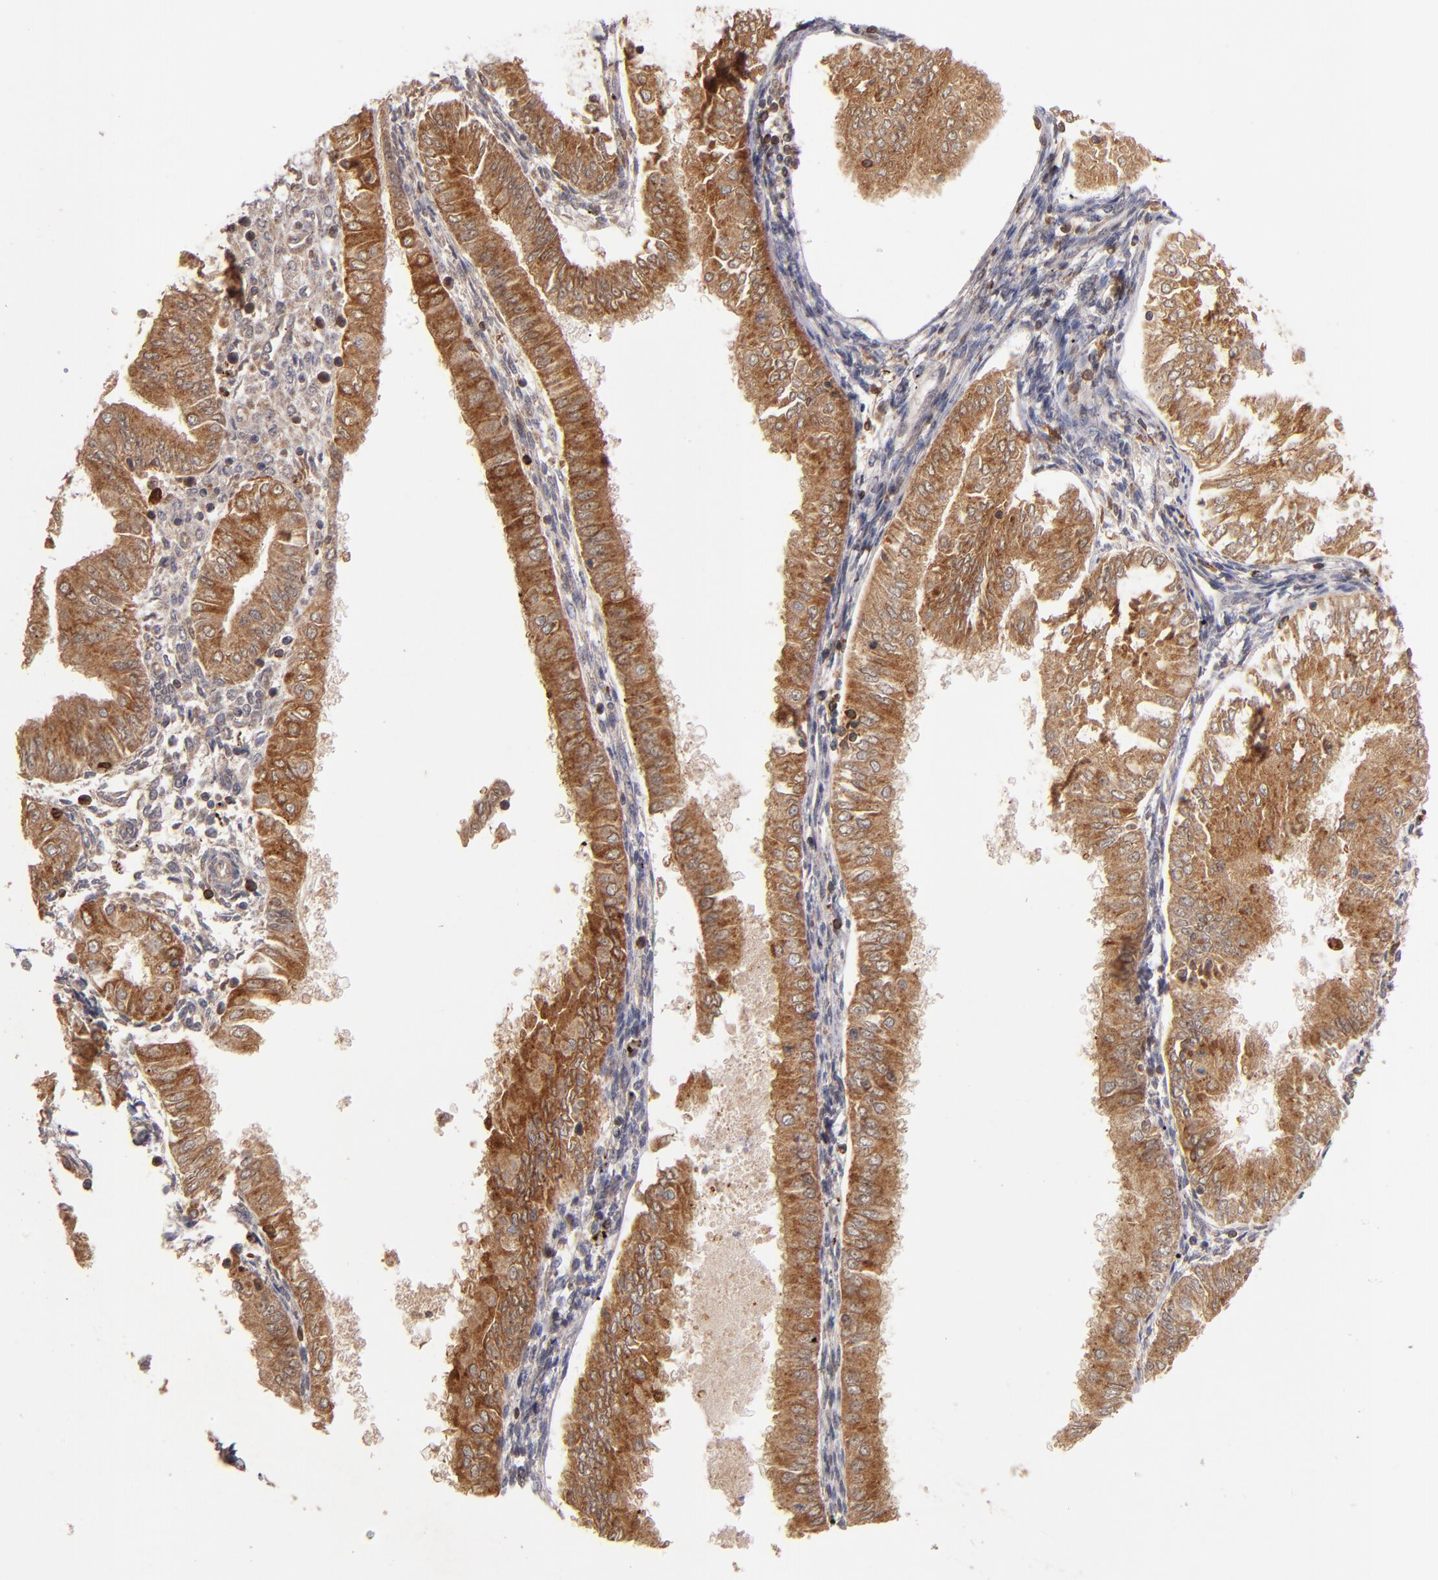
{"staining": {"intensity": "moderate", "quantity": ">75%", "location": "cytoplasmic/membranous"}, "tissue": "endometrial cancer", "cell_type": "Tumor cells", "image_type": "cancer", "snomed": [{"axis": "morphology", "description": "Adenocarcinoma, NOS"}, {"axis": "topography", "description": "Endometrium"}], "caption": "There is medium levels of moderate cytoplasmic/membranous expression in tumor cells of endometrial cancer, as demonstrated by immunohistochemical staining (brown color).", "gene": "DIABLO", "patient": {"sex": "female", "age": 53}}